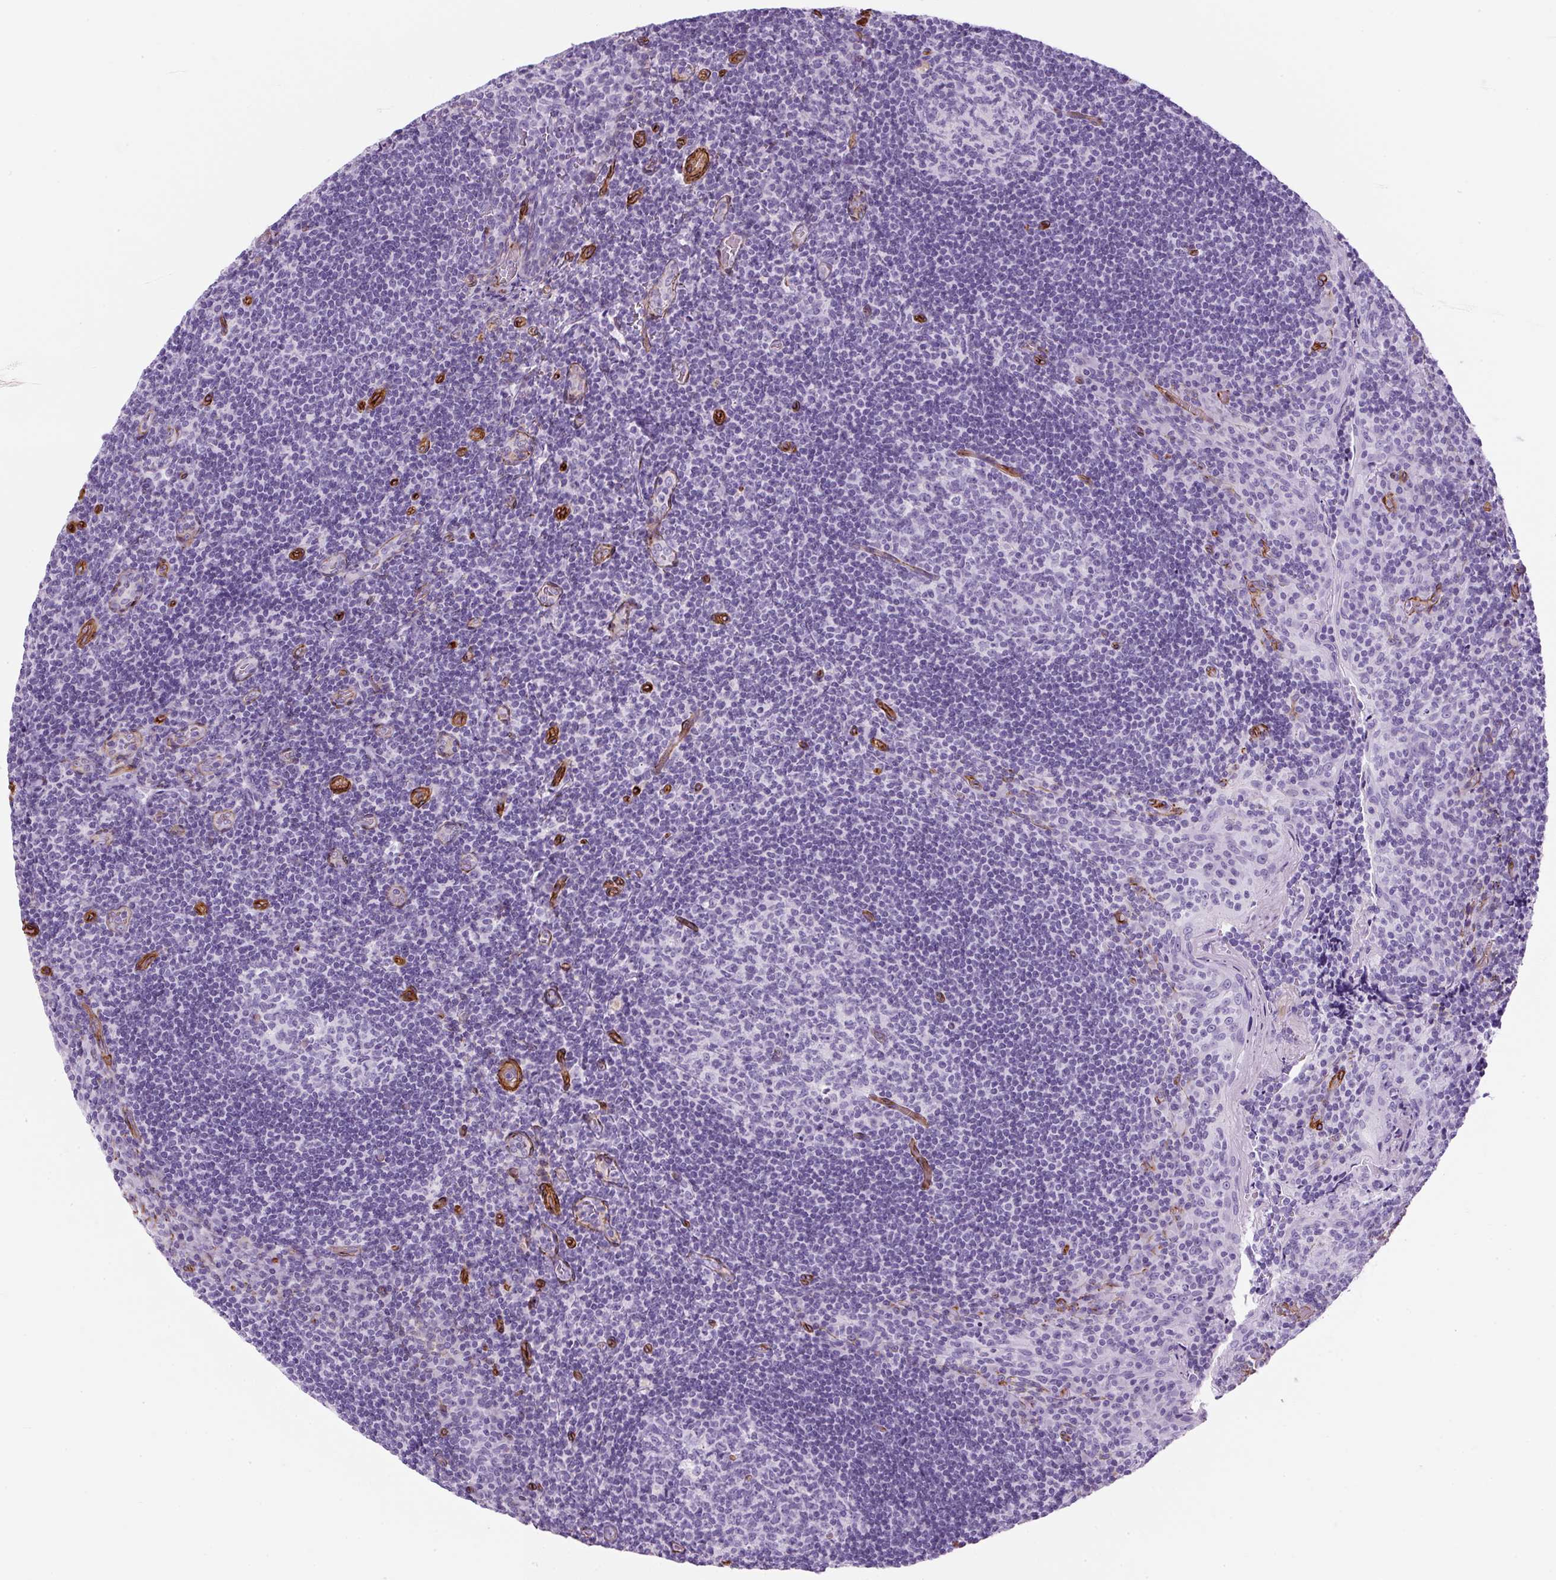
{"staining": {"intensity": "negative", "quantity": "none", "location": "none"}, "tissue": "tonsil", "cell_type": "Germinal center cells", "image_type": "normal", "snomed": [{"axis": "morphology", "description": "Normal tissue, NOS"}, {"axis": "topography", "description": "Tonsil"}], "caption": "An image of tonsil stained for a protein reveals no brown staining in germinal center cells.", "gene": "CAVIN3", "patient": {"sex": "male", "age": 17}}